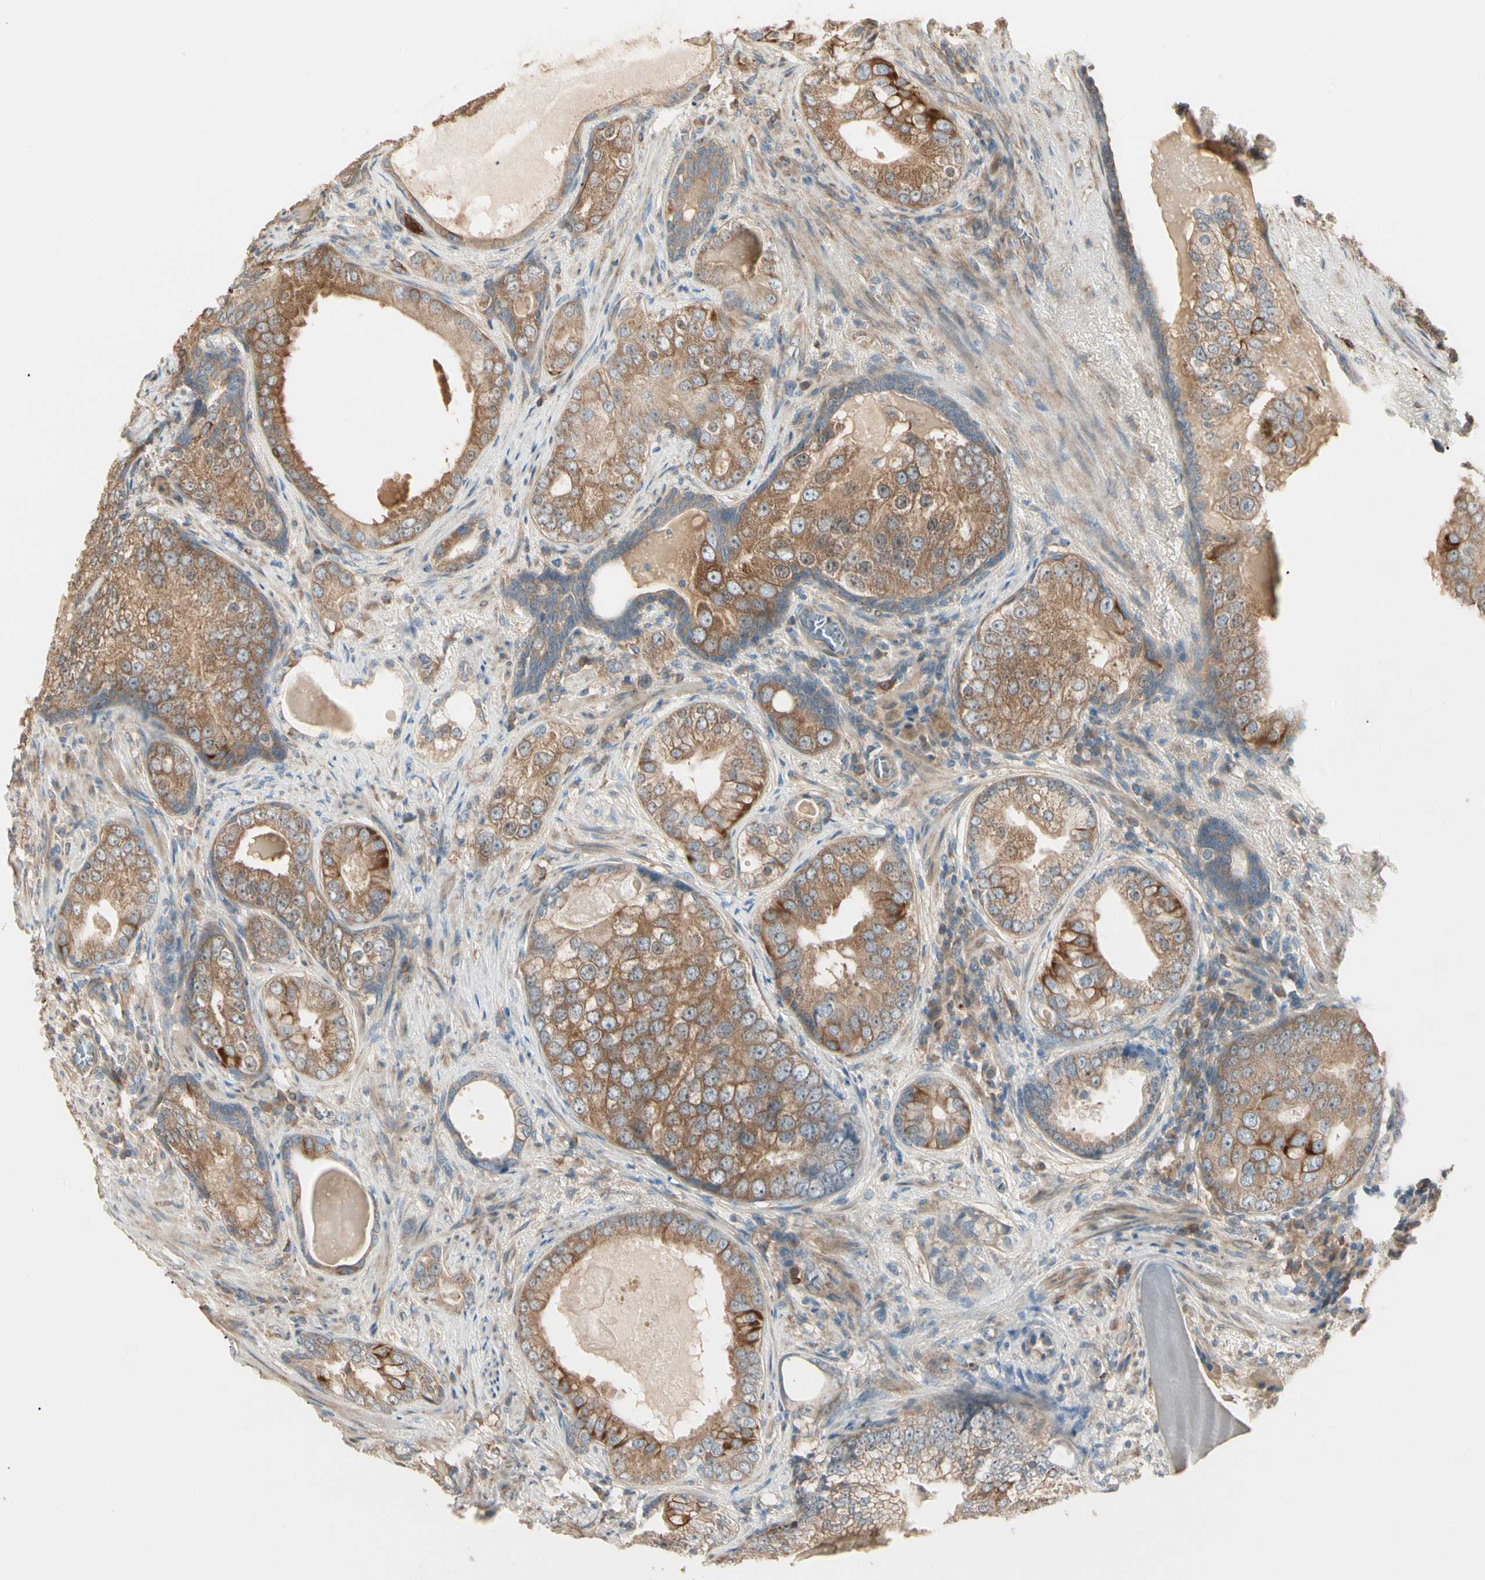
{"staining": {"intensity": "moderate", "quantity": ">75%", "location": "cytoplasmic/membranous"}, "tissue": "prostate cancer", "cell_type": "Tumor cells", "image_type": "cancer", "snomed": [{"axis": "morphology", "description": "Adenocarcinoma, High grade"}, {"axis": "topography", "description": "Prostate"}], "caption": "Human prostate cancer (adenocarcinoma (high-grade)) stained for a protein (brown) demonstrates moderate cytoplasmic/membranous positive staining in about >75% of tumor cells.", "gene": "IRAG1", "patient": {"sex": "male", "age": 66}}